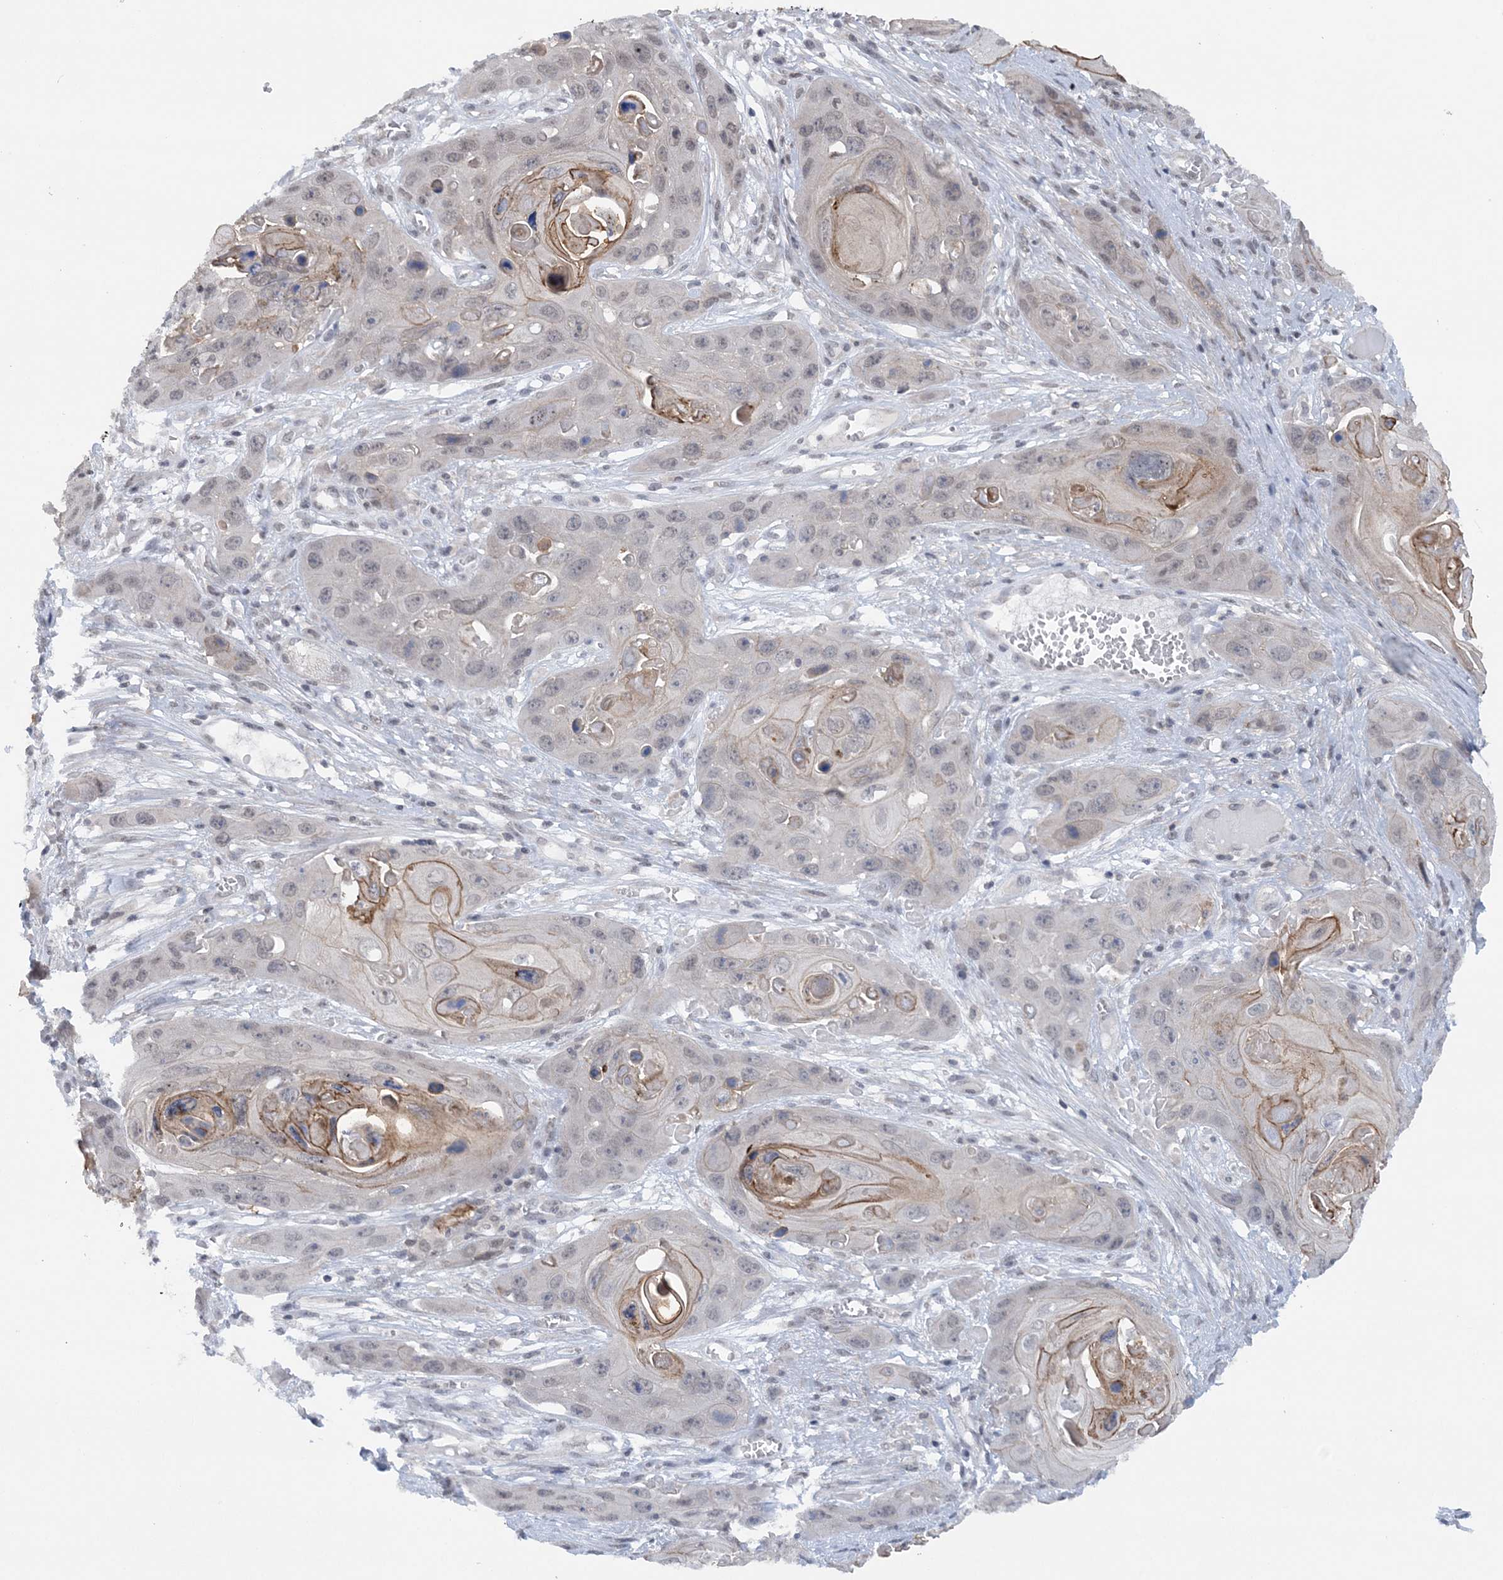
{"staining": {"intensity": "moderate", "quantity": "<25%", "location": "cytoplasmic/membranous,nuclear"}, "tissue": "skin cancer", "cell_type": "Tumor cells", "image_type": "cancer", "snomed": [{"axis": "morphology", "description": "Squamous cell carcinoma, NOS"}, {"axis": "topography", "description": "Skin"}], "caption": "Immunohistochemistry photomicrograph of neoplastic tissue: human skin cancer stained using immunohistochemistry (IHC) displays low levels of moderate protein expression localized specifically in the cytoplasmic/membranous and nuclear of tumor cells, appearing as a cytoplasmic/membranous and nuclear brown color.", "gene": "CCDC152", "patient": {"sex": "male", "age": 55}}